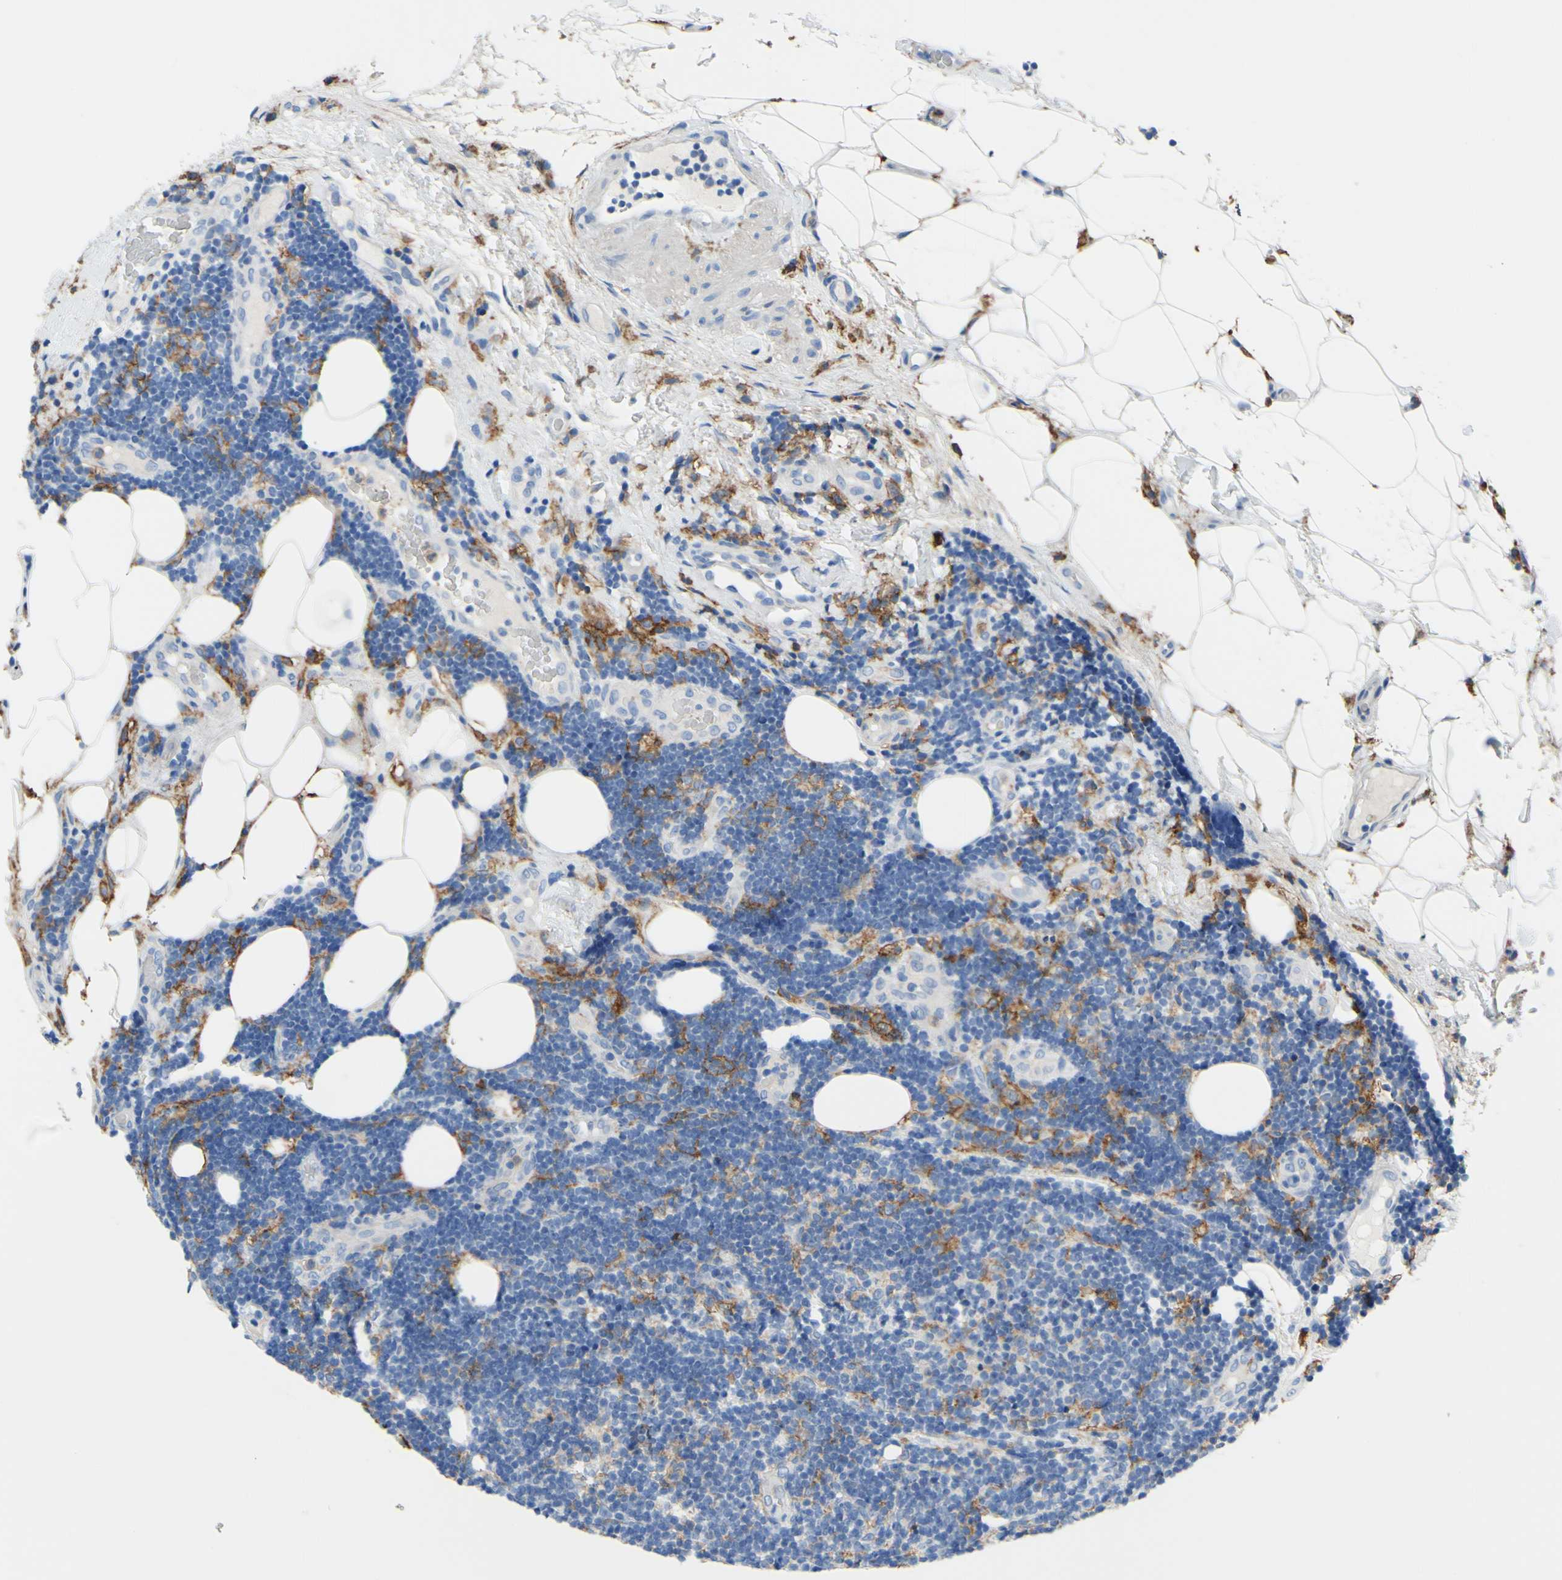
{"staining": {"intensity": "negative", "quantity": "none", "location": "none"}, "tissue": "lymphoma", "cell_type": "Tumor cells", "image_type": "cancer", "snomed": [{"axis": "morphology", "description": "Malignant lymphoma, non-Hodgkin's type, Low grade"}, {"axis": "topography", "description": "Lymph node"}], "caption": "Tumor cells are negative for protein expression in human lymphoma.", "gene": "FCGR2A", "patient": {"sex": "male", "age": 83}}